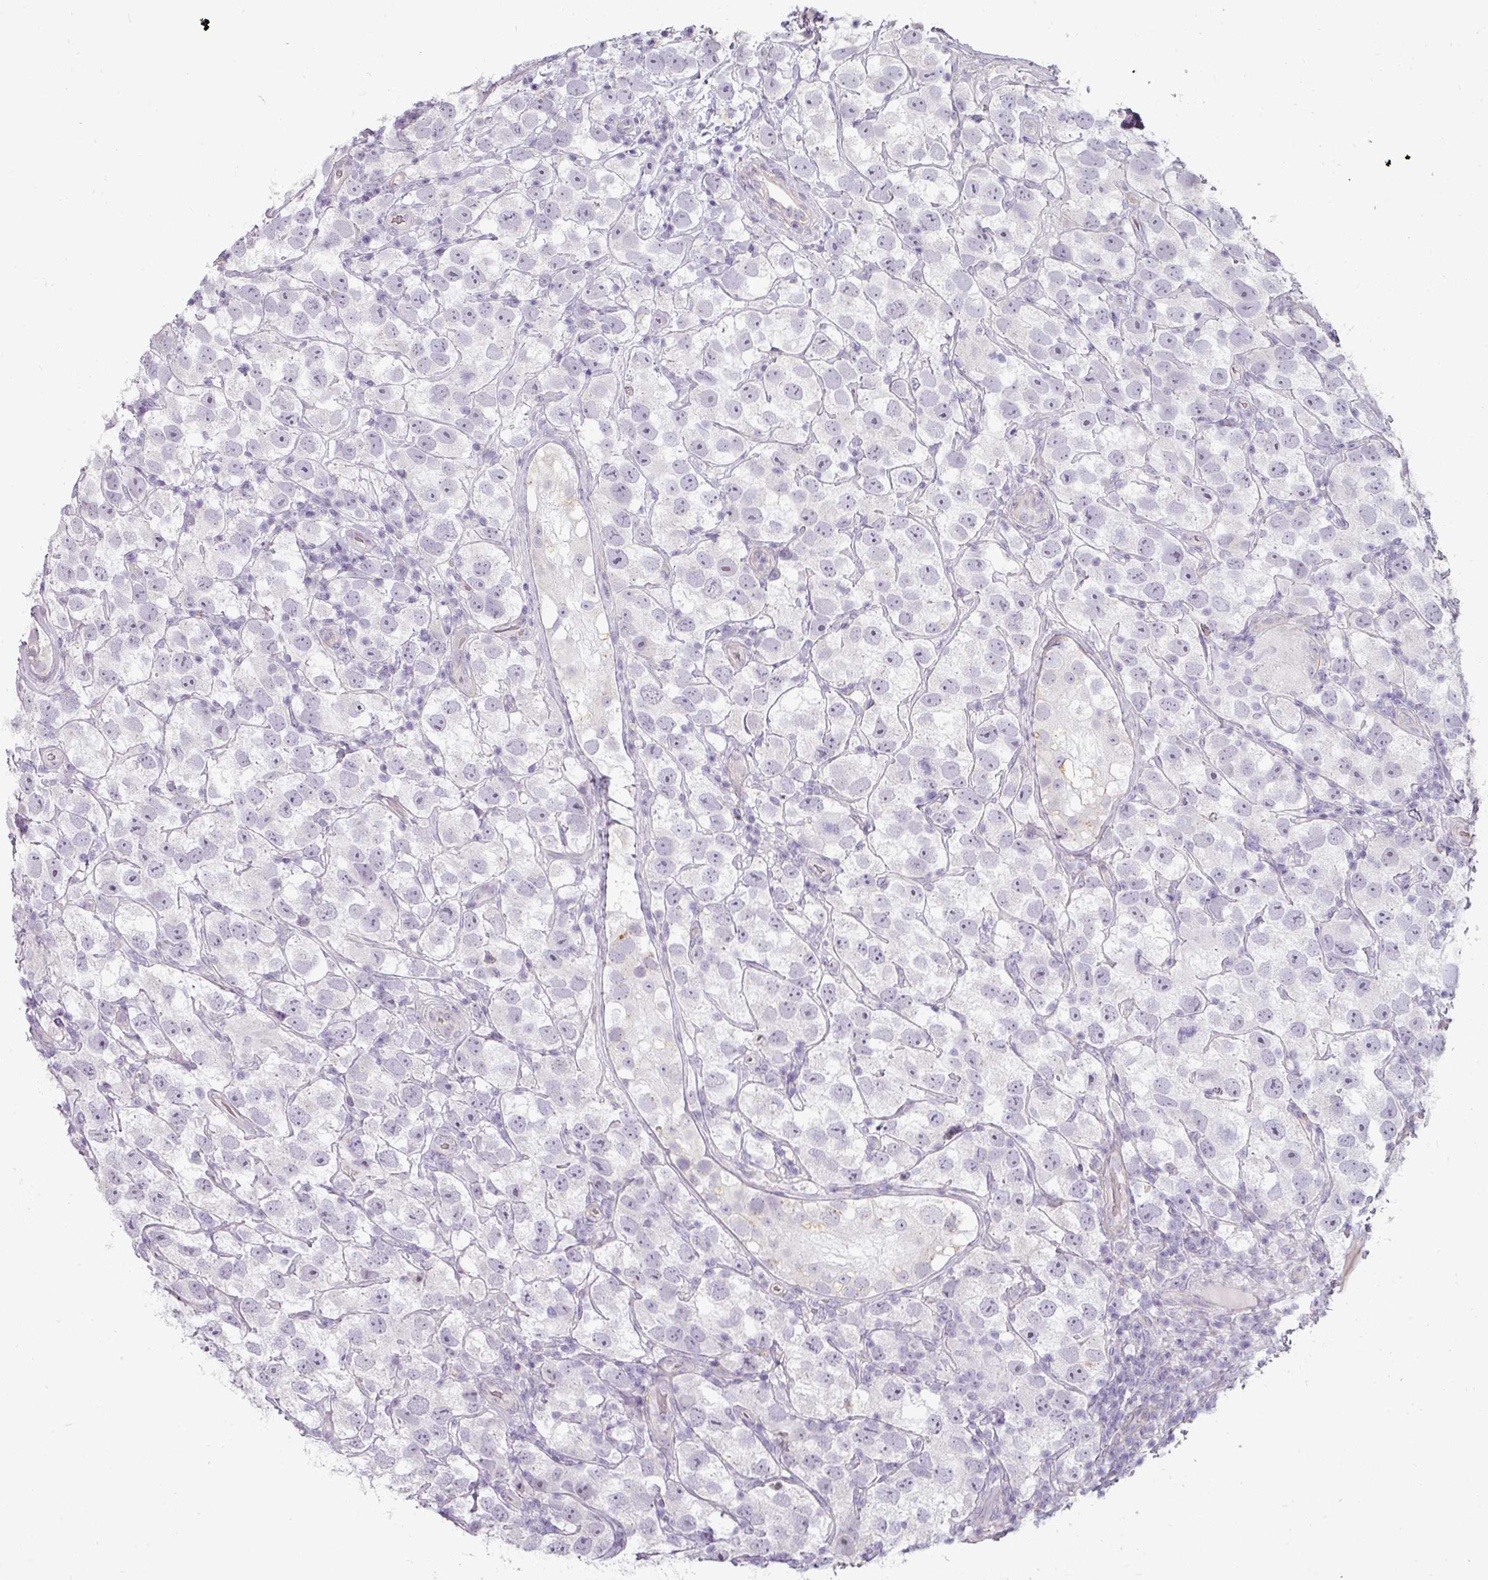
{"staining": {"intensity": "negative", "quantity": "none", "location": "none"}, "tissue": "testis cancer", "cell_type": "Tumor cells", "image_type": "cancer", "snomed": [{"axis": "morphology", "description": "Seminoma, NOS"}, {"axis": "topography", "description": "Testis"}], "caption": "Immunohistochemistry of human testis cancer (seminoma) demonstrates no staining in tumor cells.", "gene": "ASB1", "patient": {"sex": "male", "age": 26}}